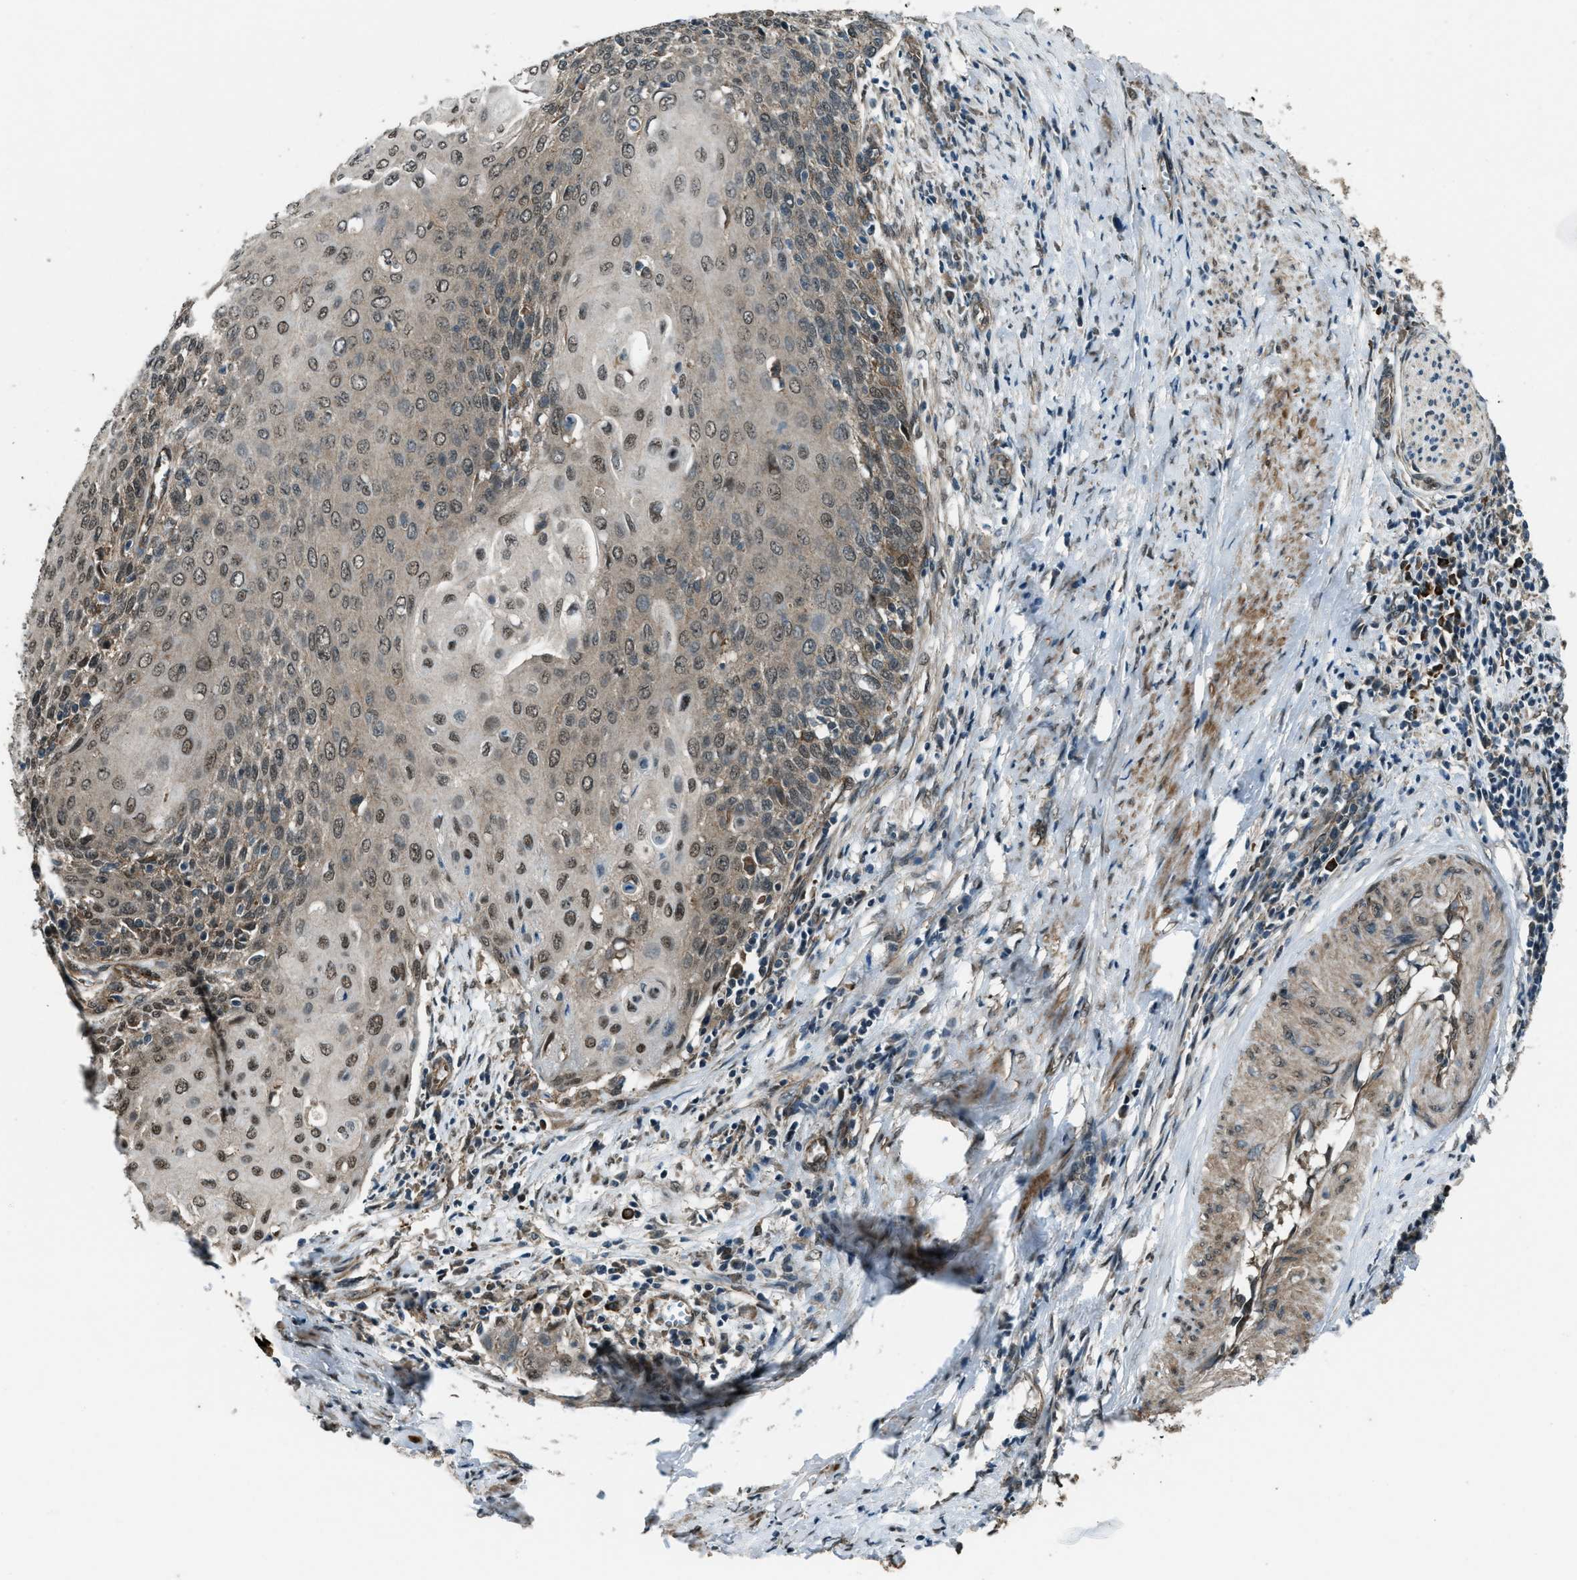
{"staining": {"intensity": "moderate", "quantity": "25%-75%", "location": "nuclear"}, "tissue": "cervical cancer", "cell_type": "Tumor cells", "image_type": "cancer", "snomed": [{"axis": "morphology", "description": "Squamous cell carcinoma, NOS"}, {"axis": "topography", "description": "Cervix"}], "caption": "This micrograph displays immunohistochemistry (IHC) staining of human cervical cancer (squamous cell carcinoma), with medium moderate nuclear positivity in approximately 25%-75% of tumor cells.", "gene": "SVIL", "patient": {"sex": "female", "age": 39}}